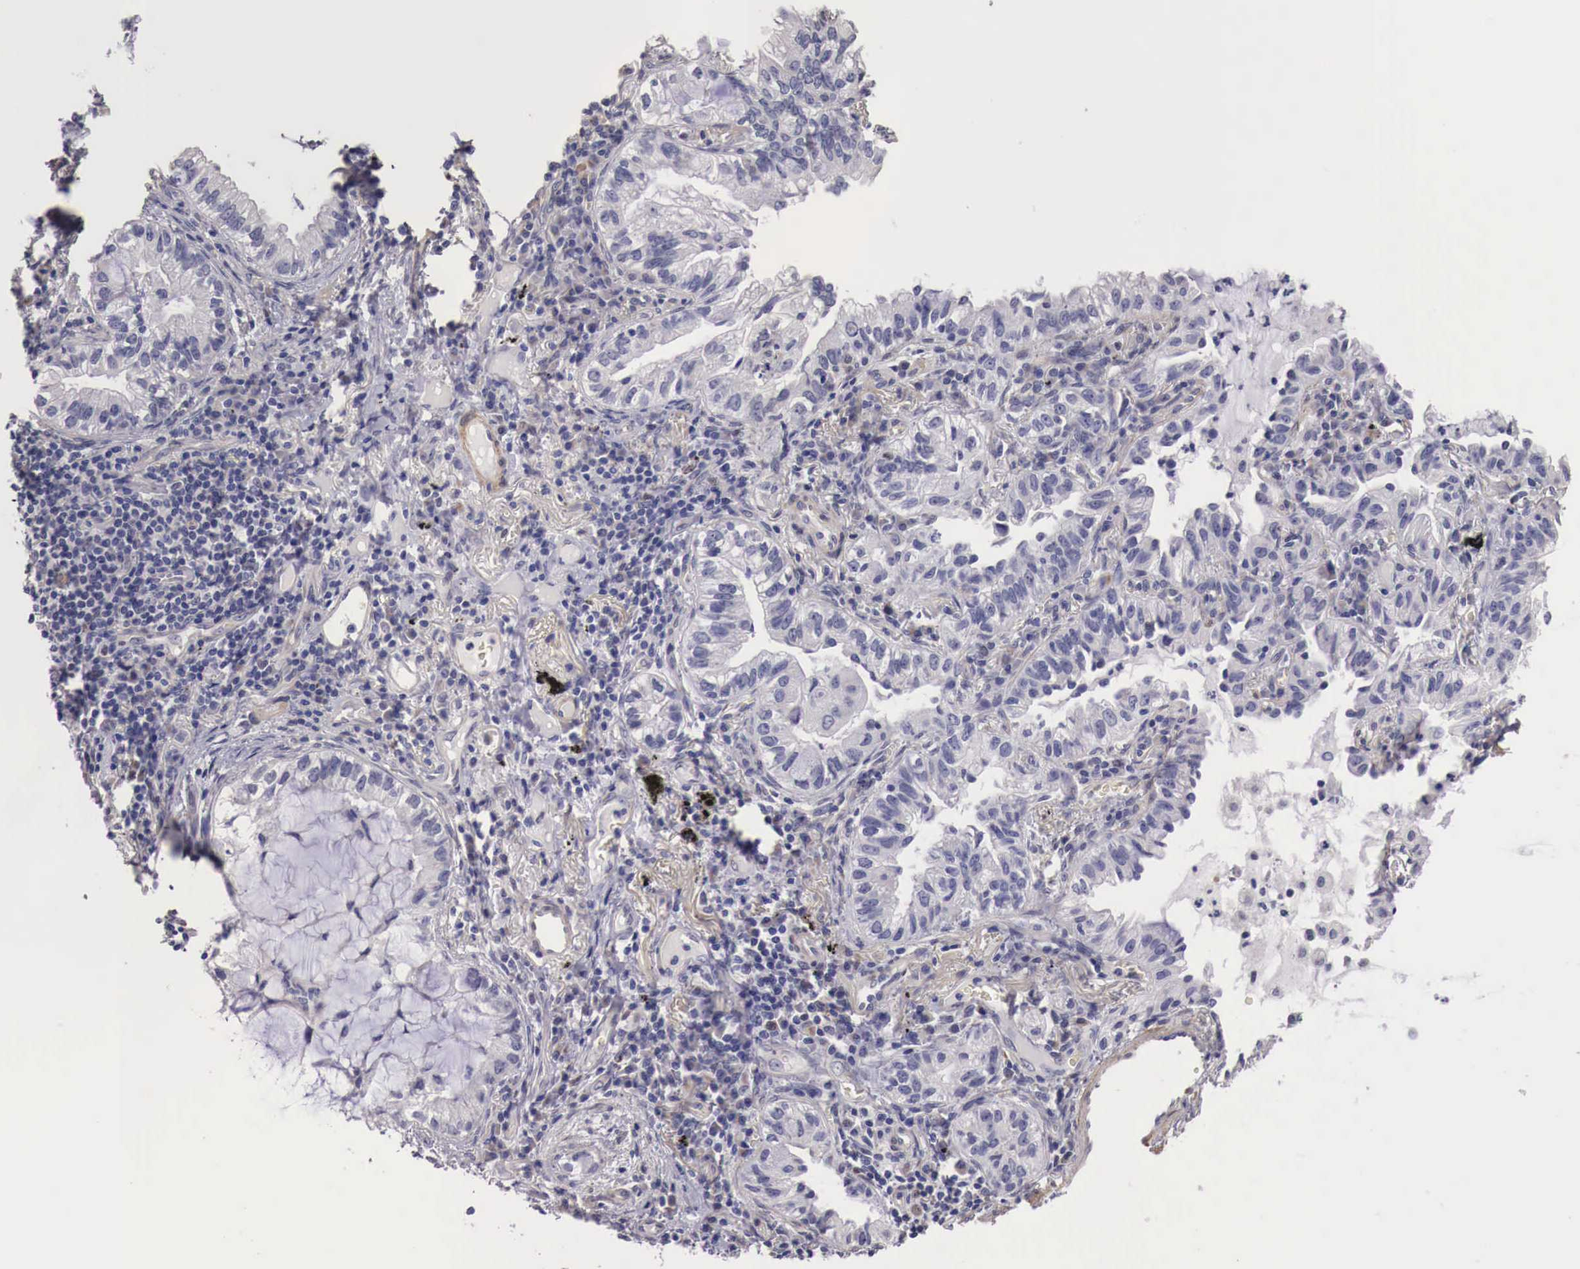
{"staining": {"intensity": "negative", "quantity": "none", "location": "none"}, "tissue": "lung cancer", "cell_type": "Tumor cells", "image_type": "cancer", "snomed": [{"axis": "morphology", "description": "Adenocarcinoma, NOS"}, {"axis": "topography", "description": "Lung"}], "caption": "High magnification brightfield microscopy of lung adenocarcinoma stained with DAB (brown) and counterstained with hematoxylin (blue): tumor cells show no significant staining. Brightfield microscopy of immunohistochemistry stained with DAB (brown) and hematoxylin (blue), captured at high magnification.", "gene": "ENOX2", "patient": {"sex": "female", "age": 50}}